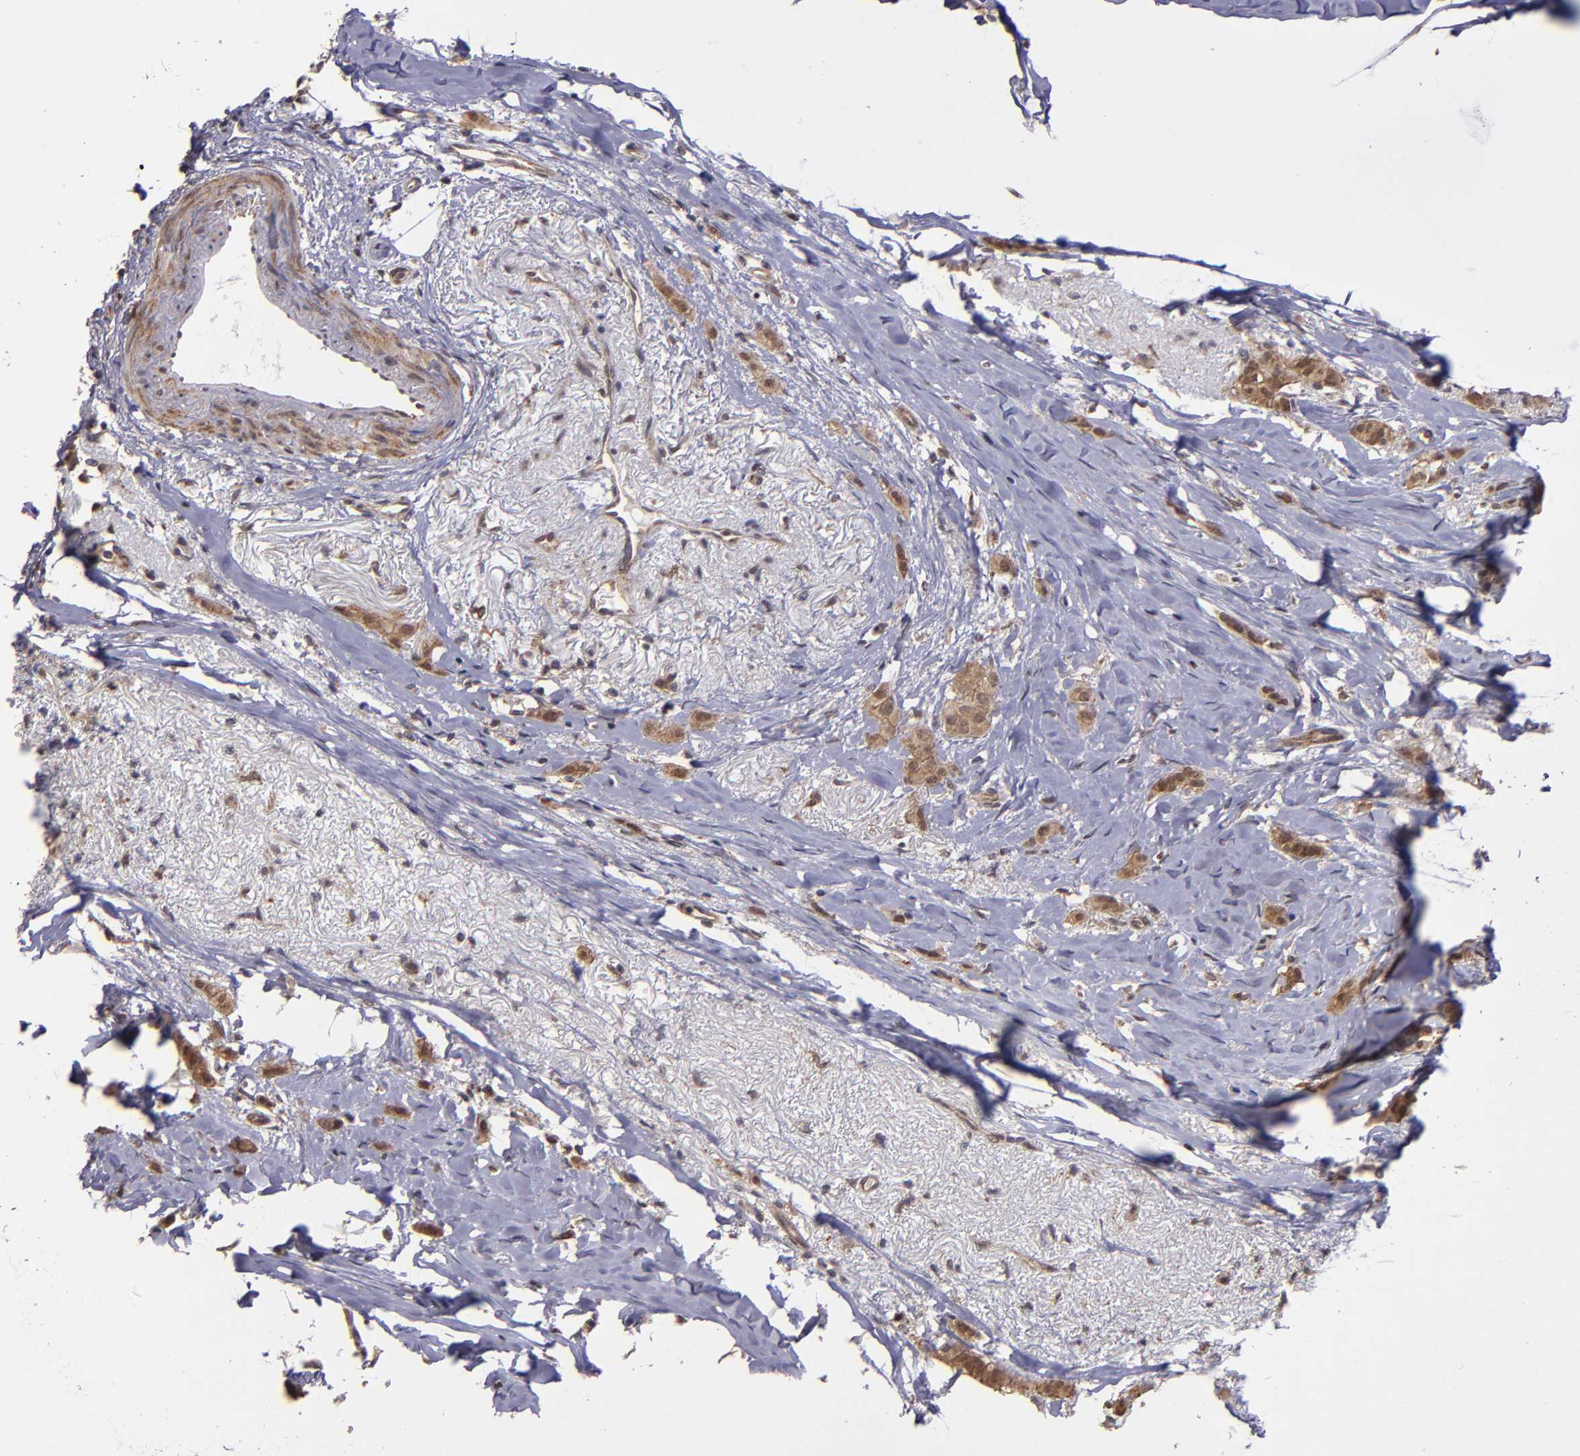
{"staining": {"intensity": "moderate", "quantity": ">75%", "location": "cytoplasmic/membranous,nuclear"}, "tissue": "breast cancer", "cell_type": "Tumor cells", "image_type": "cancer", "snomed": [{"axis": "morphology", "description": "Lobular carcinoma"}, {"axis": "topography", "description": "Breast"}], "caption": "Breast cancer (lobular carcinoma) was stained to show a protein in brown. There is medium levels of moderate cytoplasmic/membranous and nuclear expression in approximately >75% of tumor cells.", "gene": "SIPA1L1", "patient": {"sex": "female", "age": 55}}